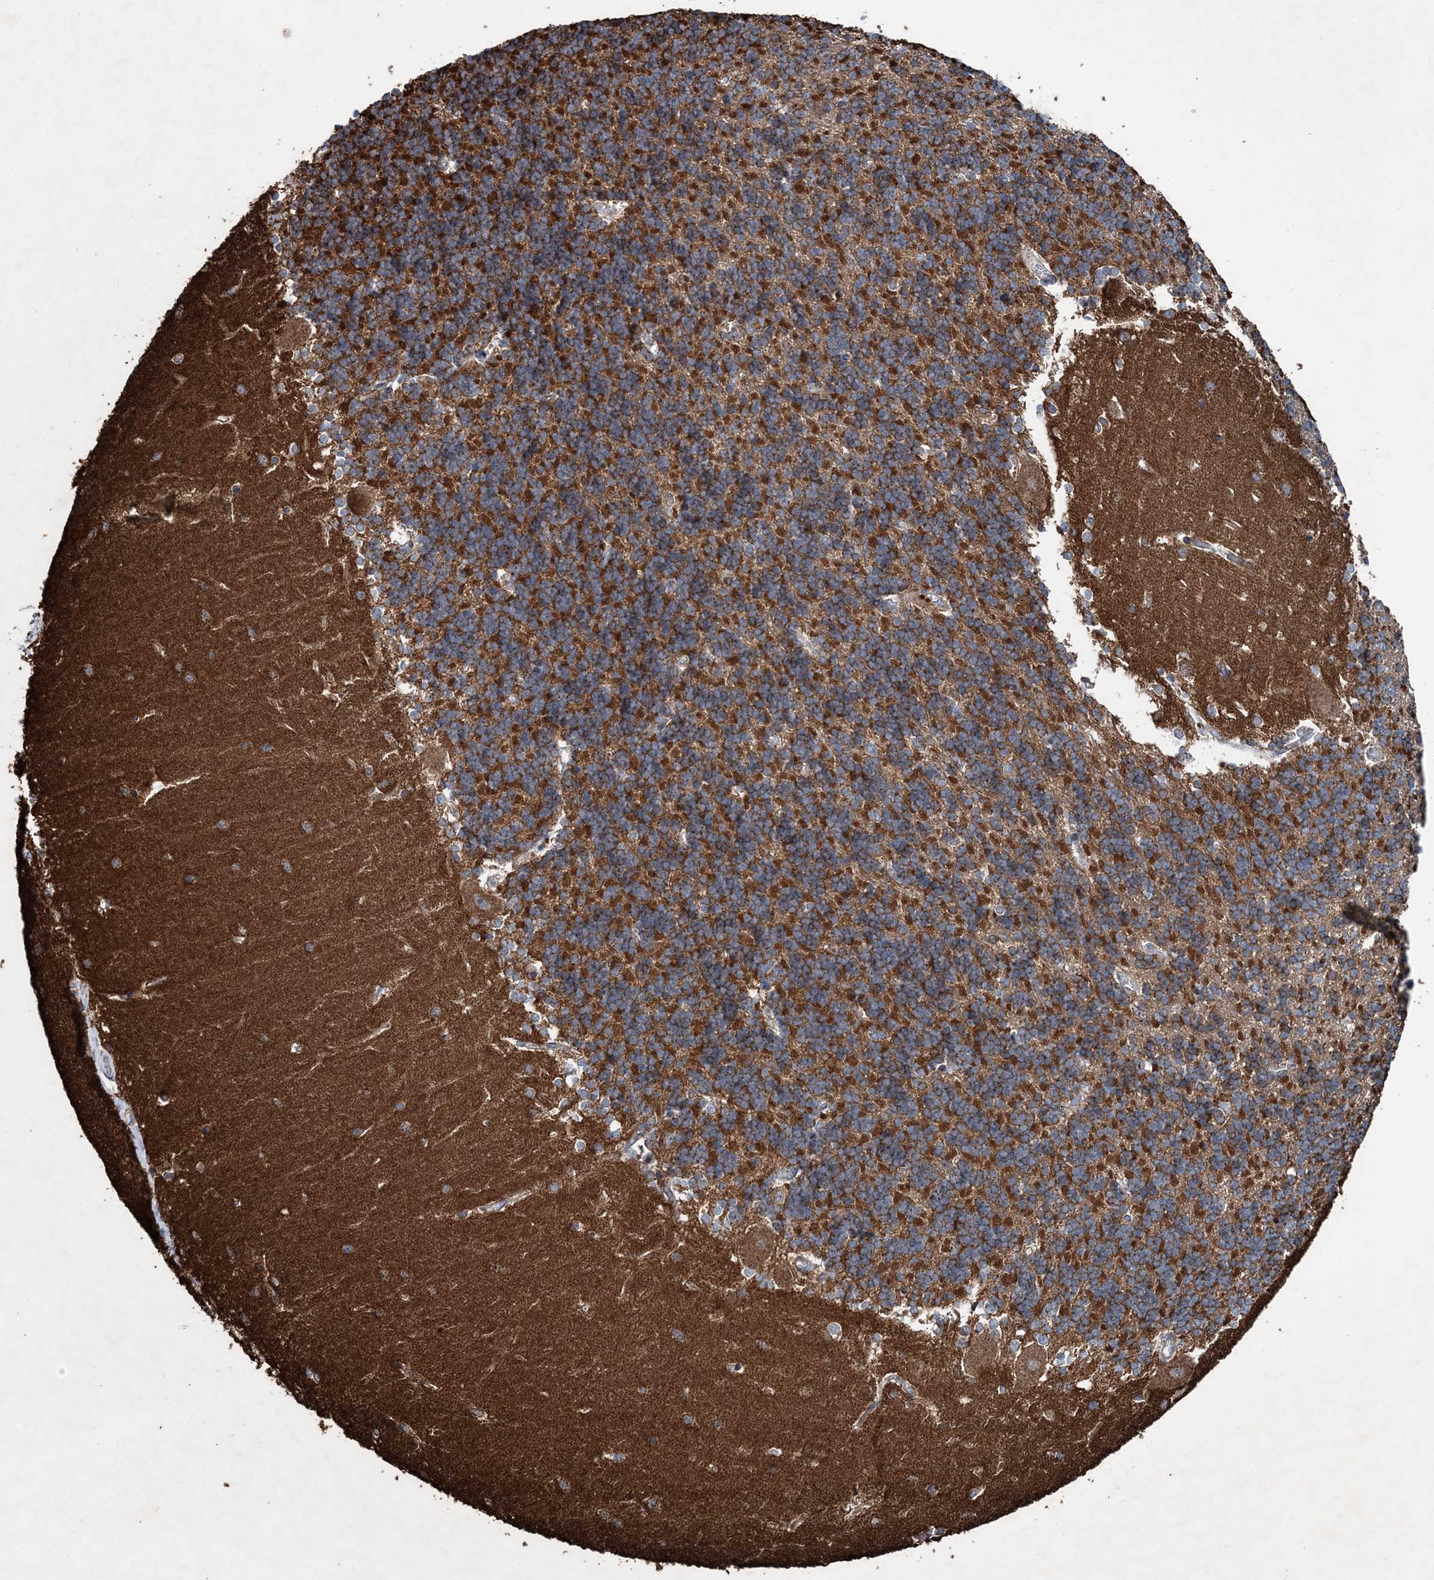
{"staining": {"intensity": "strong", "quantity": ">75%", "location": "cytoplasmic/membranous"}, "tissue": "cerebellum", "cell_type": "Cells in granular layer", "image_type": "normal", "snomed": [{"axis": "morphology", "description": "Normal tissue, NOS"}, {"axis": "topography", "description": "Cerebellum"}], "caption": "A photomicrograph of human cerebellum stained for a protein demonstrates strong cytoplasmic/membranous brown staining in cells in granular layer. Nuclei are stained in blue.", "gene": "SPAG16", "patient": {"sex": "male", "age": 37}}